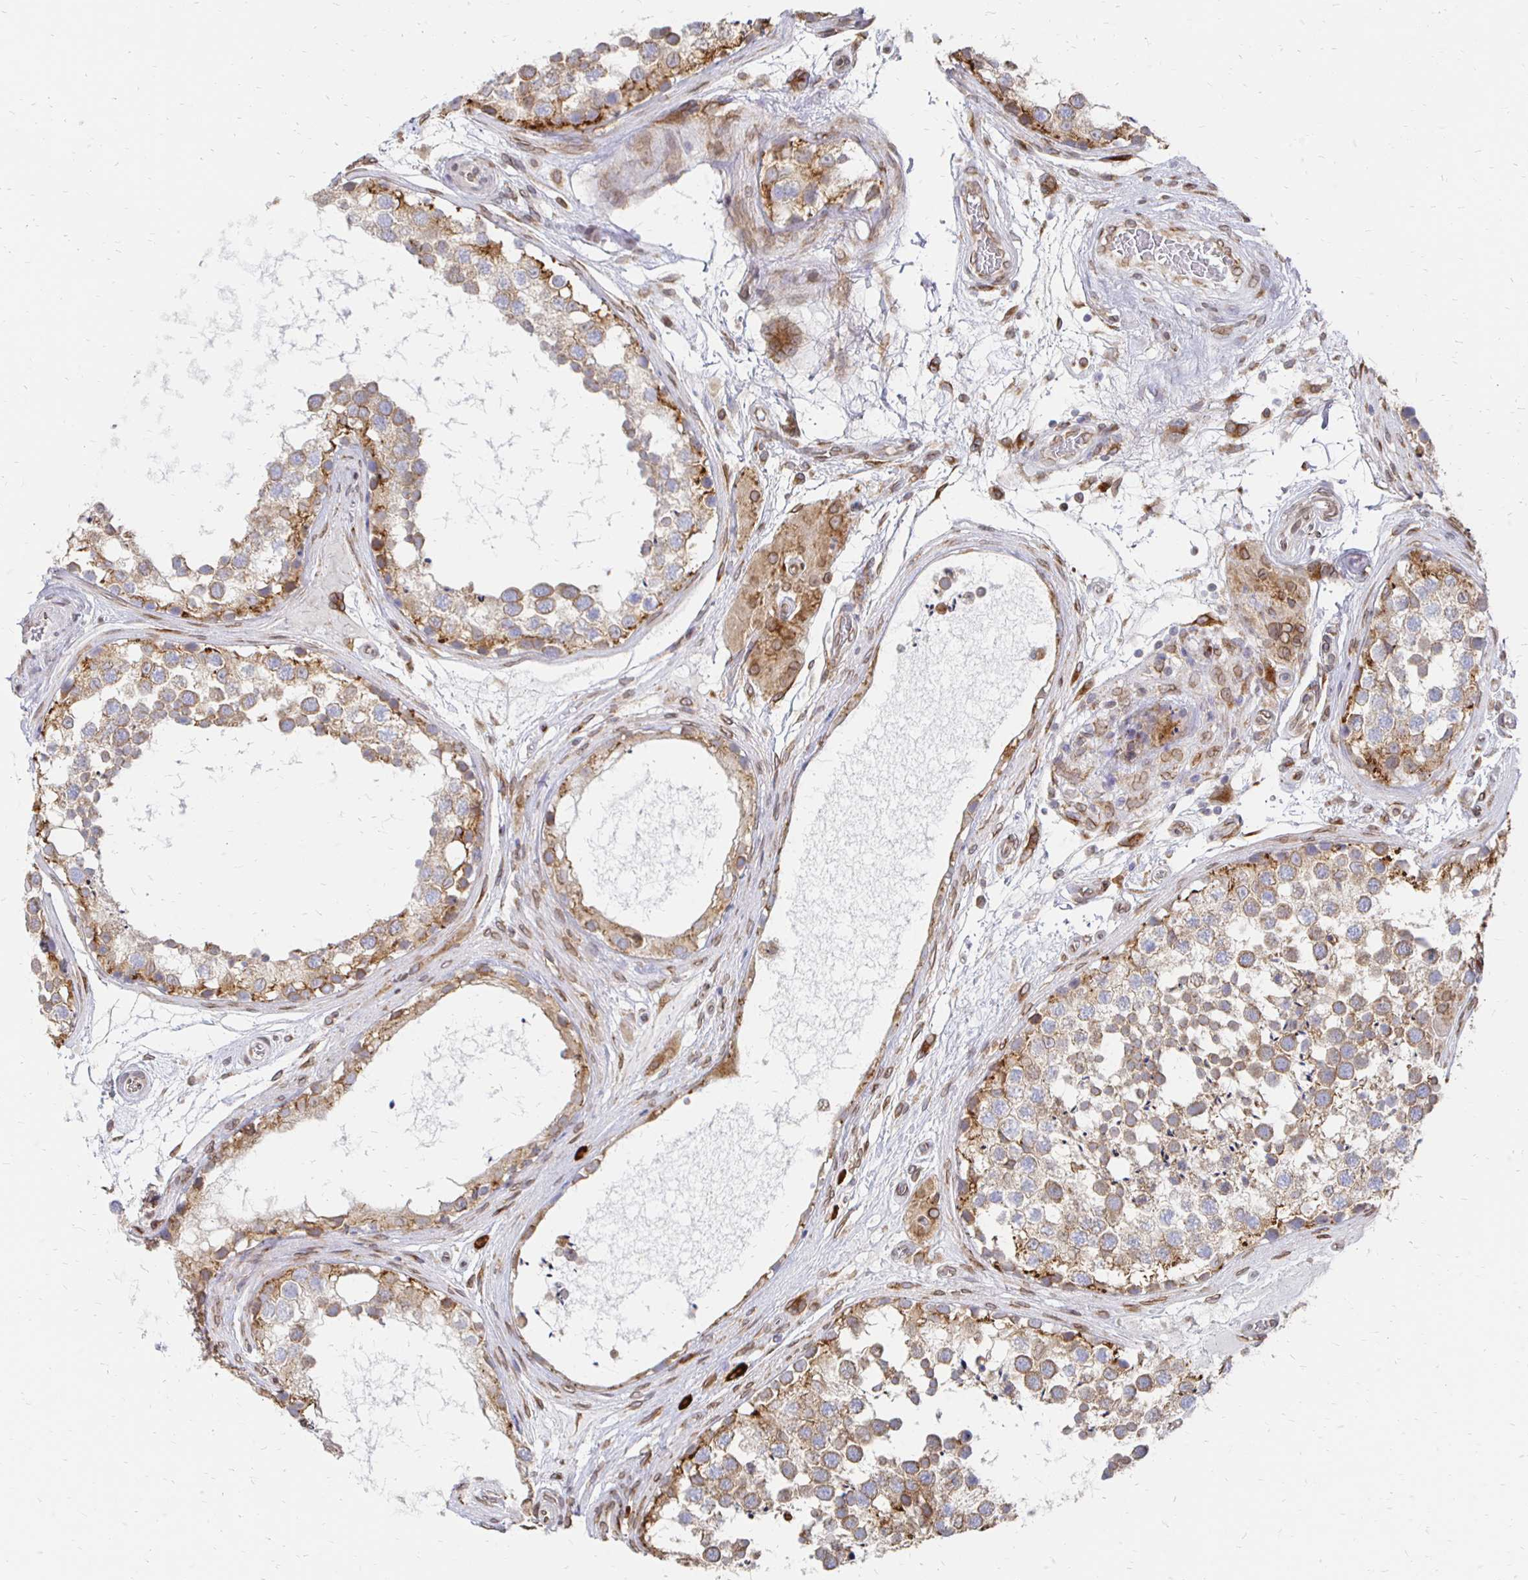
{"staining": {"intensity": "strong", "quantity": ">75%", "location": "cytoplasmic/membranous,nuclear"}, "tissue": "testis", "cell_type": "Cells in seminiferous ducts", "image_type": "normal", "snomed": [{"axis": "morphology", "description": "Normal tissue, NOS"}, {"axis": "morphology", "description": "Seminoma, NOS"}, {"axis": "topography", "description": "Testis"}], "caption": "Testis stained for a protein exhibits strong cytoplasmic/membranous,nuclear positivity in cells in seminiferous ducts. The staining was performed using DAB (3,3'-diaminobenzidine), with brown indicating positive protein expression. Nuclei are stained blue with hematoxylin.", "gene": "PELI3", "patient": {"sex": "male", "age": 65}}